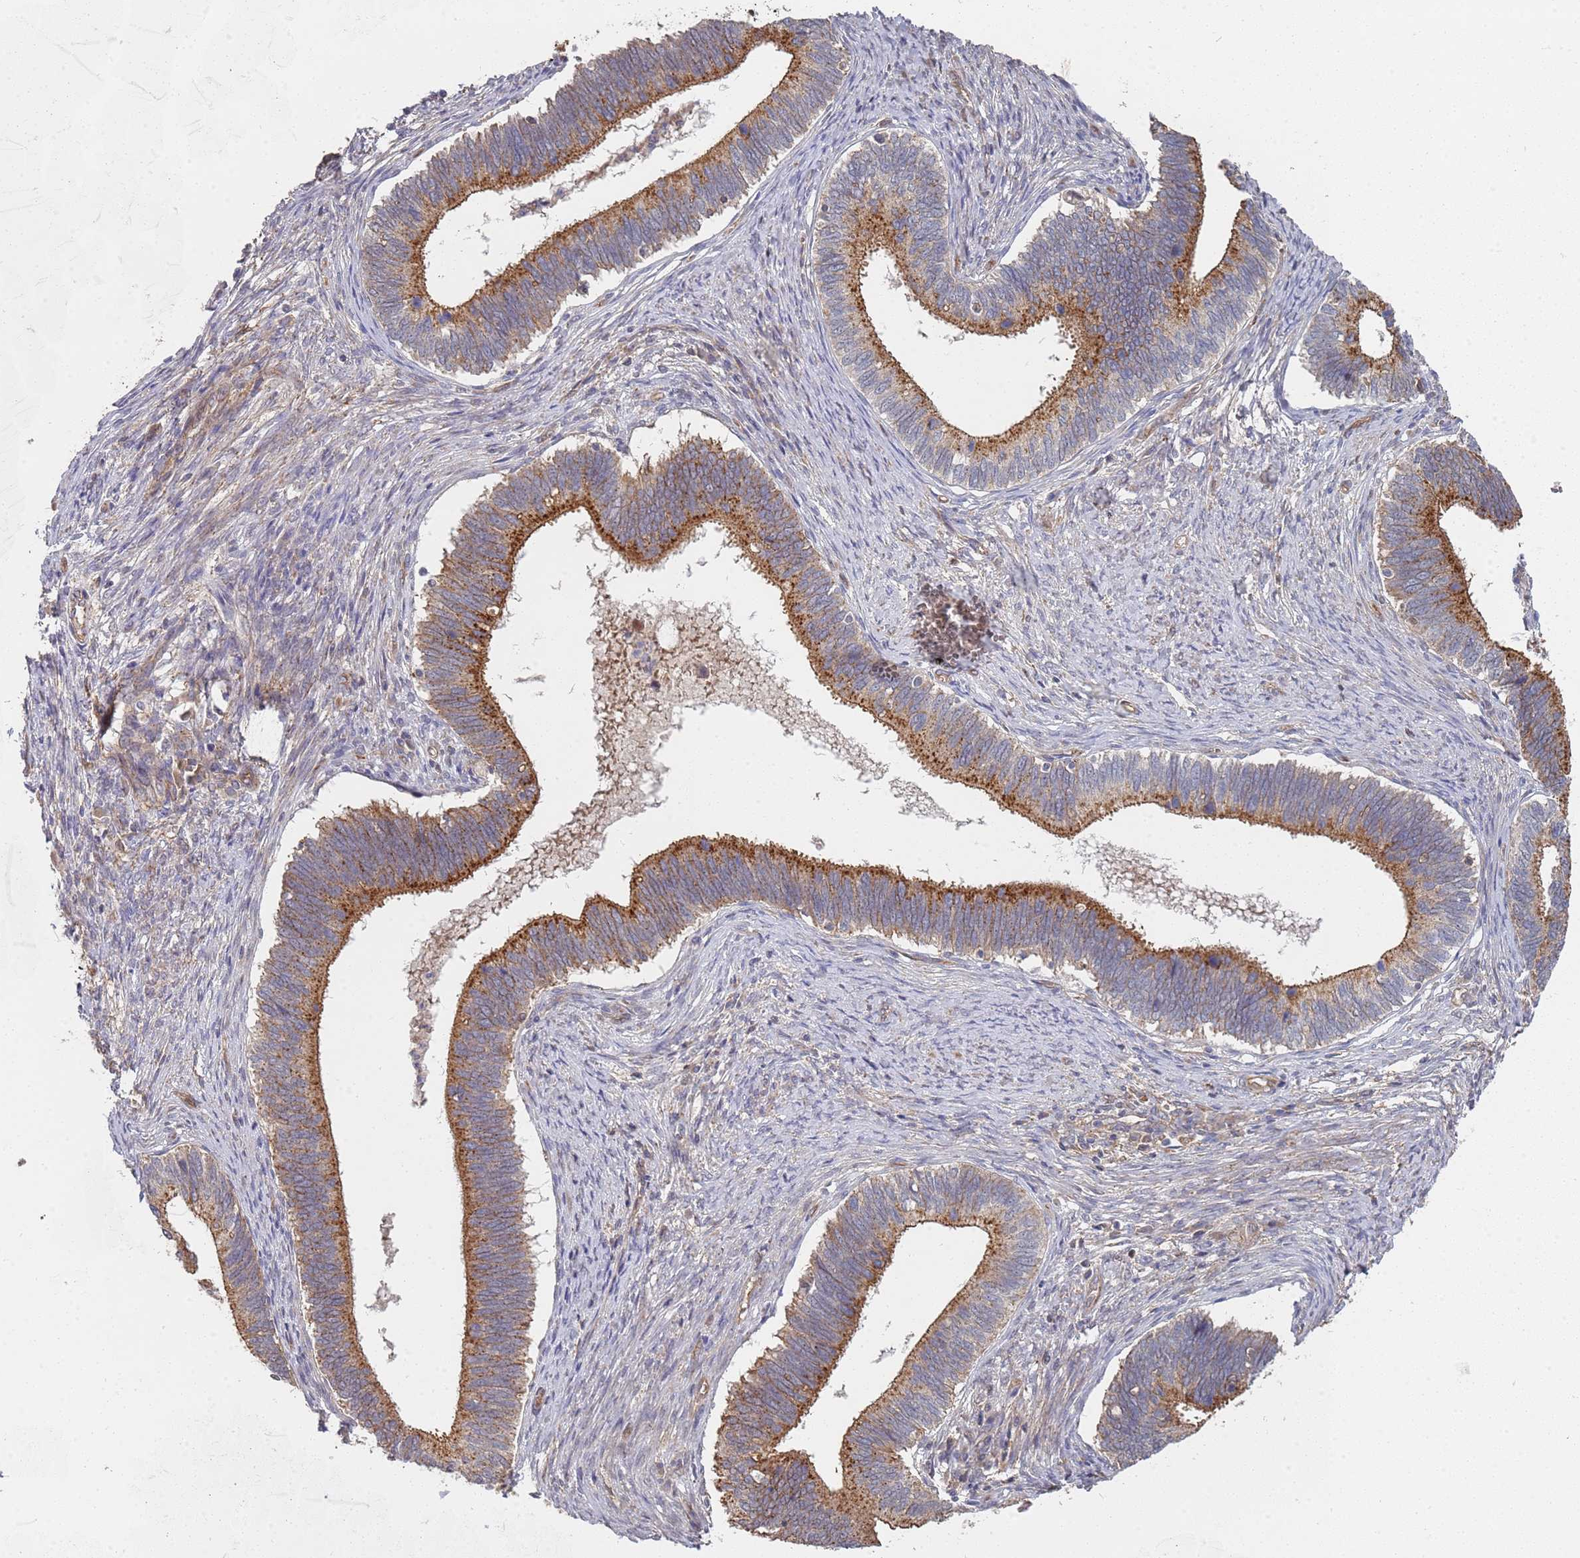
{"staining": {"intensity": "moderate", "quantity": ">75%", "location": "cytoplasmic/membranous"}, "tissue": "cervical cancer", "cell_type": "Tumor cells", "image_type": "cancer", "snomed": [{"axis": "morphology", "description": "Adenocarcinoma, NOS"}, {"axis": "topography", "description": "Cervix"}], "caption": "Cervical cancer (adenocarcinoma) stained with a brown dye reveals moderate cytoplasmic/membranous positive expression in about >75% of tumor cells.", "gene": "ABCB6", "patient": {"sex": "female", "age": 42}}